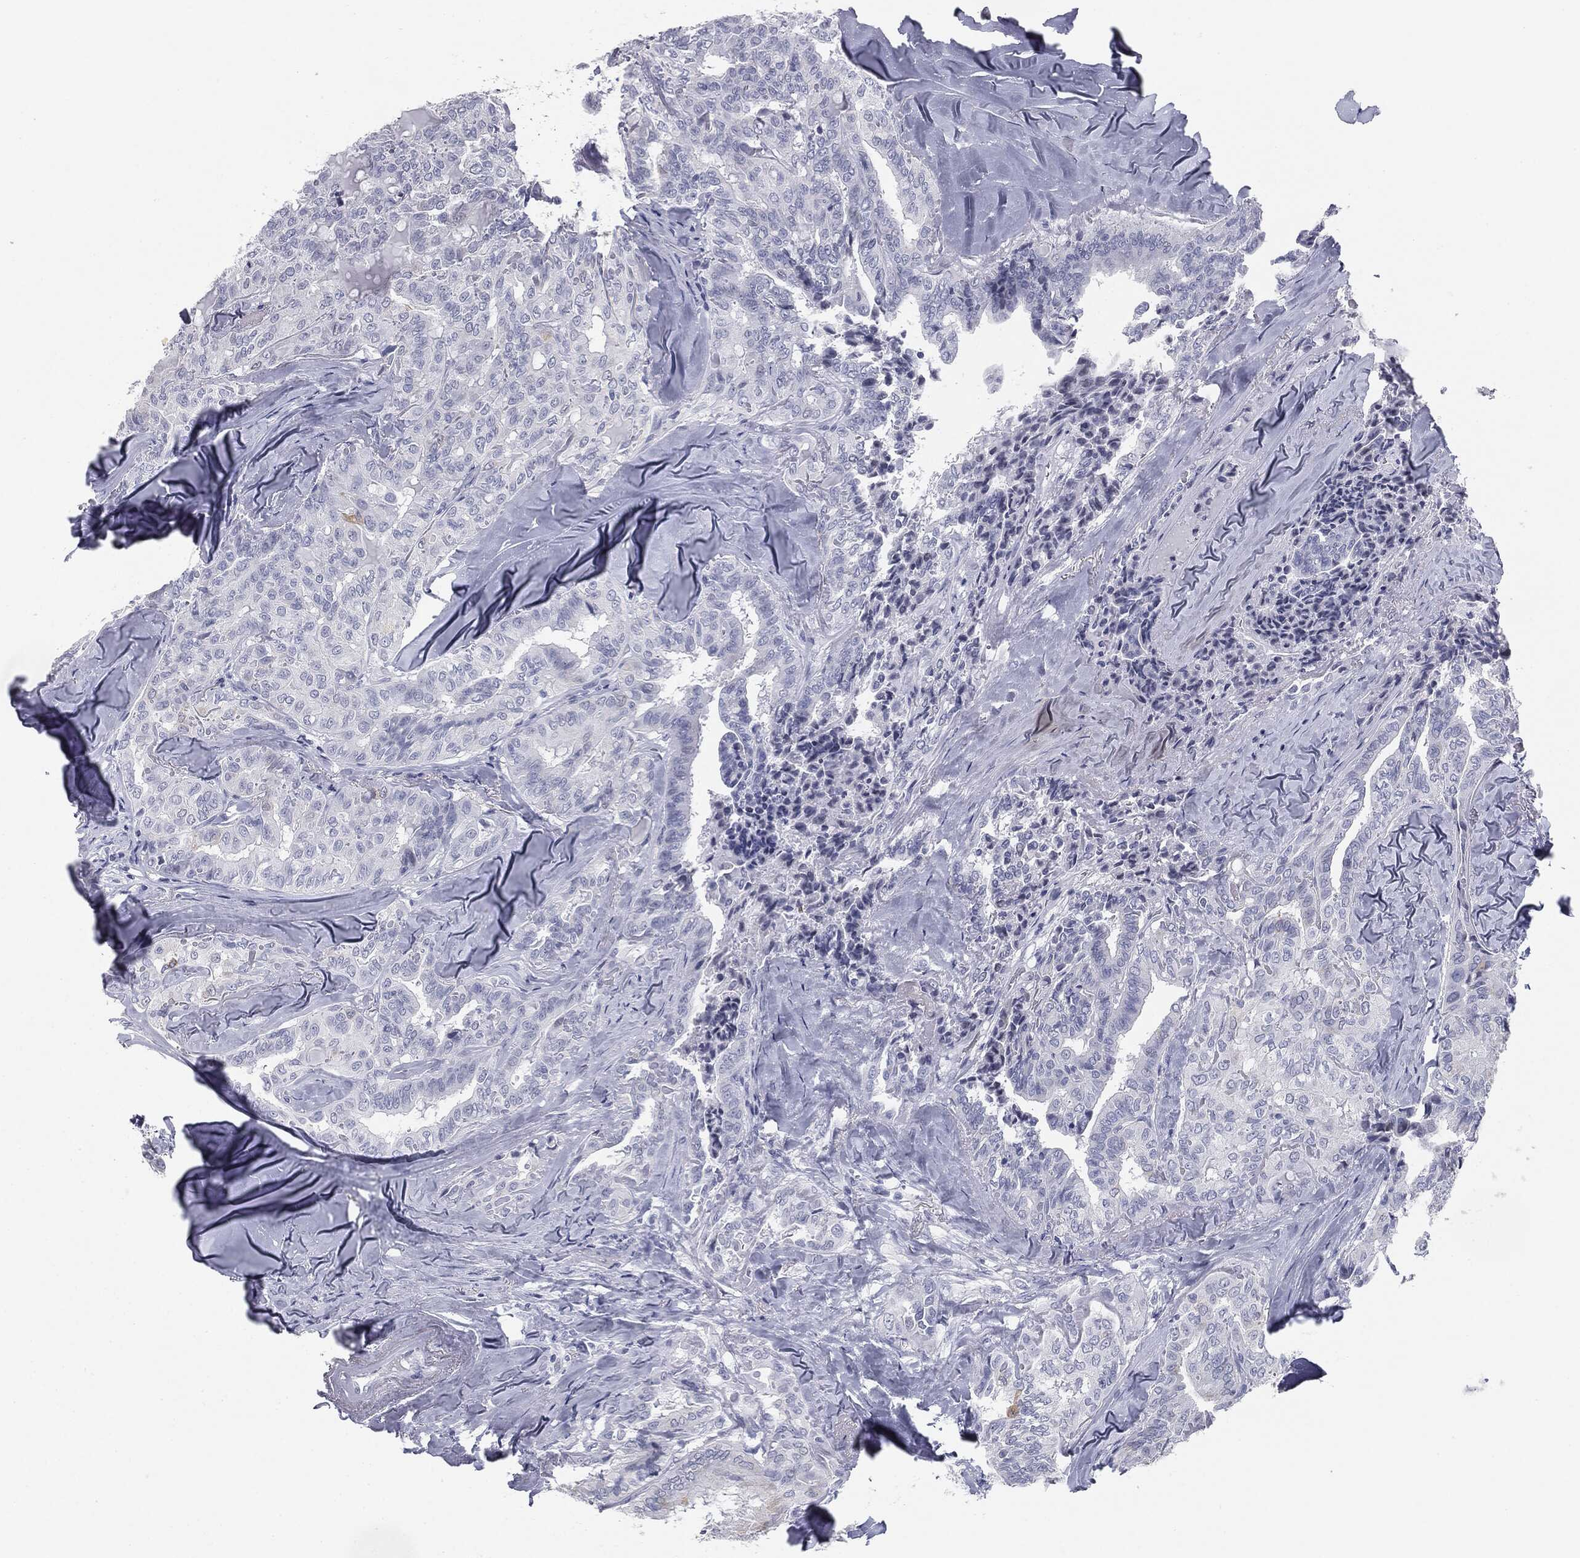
{"staining": {"intensity": "moderate", "quantity": "<25%", "location": "cytoplasmic/membranous"}, "tissue": "thyroid cancer", "cell_type": "Tumor cells", "image_type": "cancer", "snomed": [{"axis": "morphology", "description": "Papillary adenocarcinoma, NOS"}, {"axis": "topography", "description": "Thyroid gland"}], "caption": "Immunohistochemistry of thyroid papillary adenocarcinoma exhibits low levels of moderate cytoplasmic/membranous expression in approximately <25% of tumor cells.", "gene": "TPO", "patient": {"sex": "female", "age": 68}}